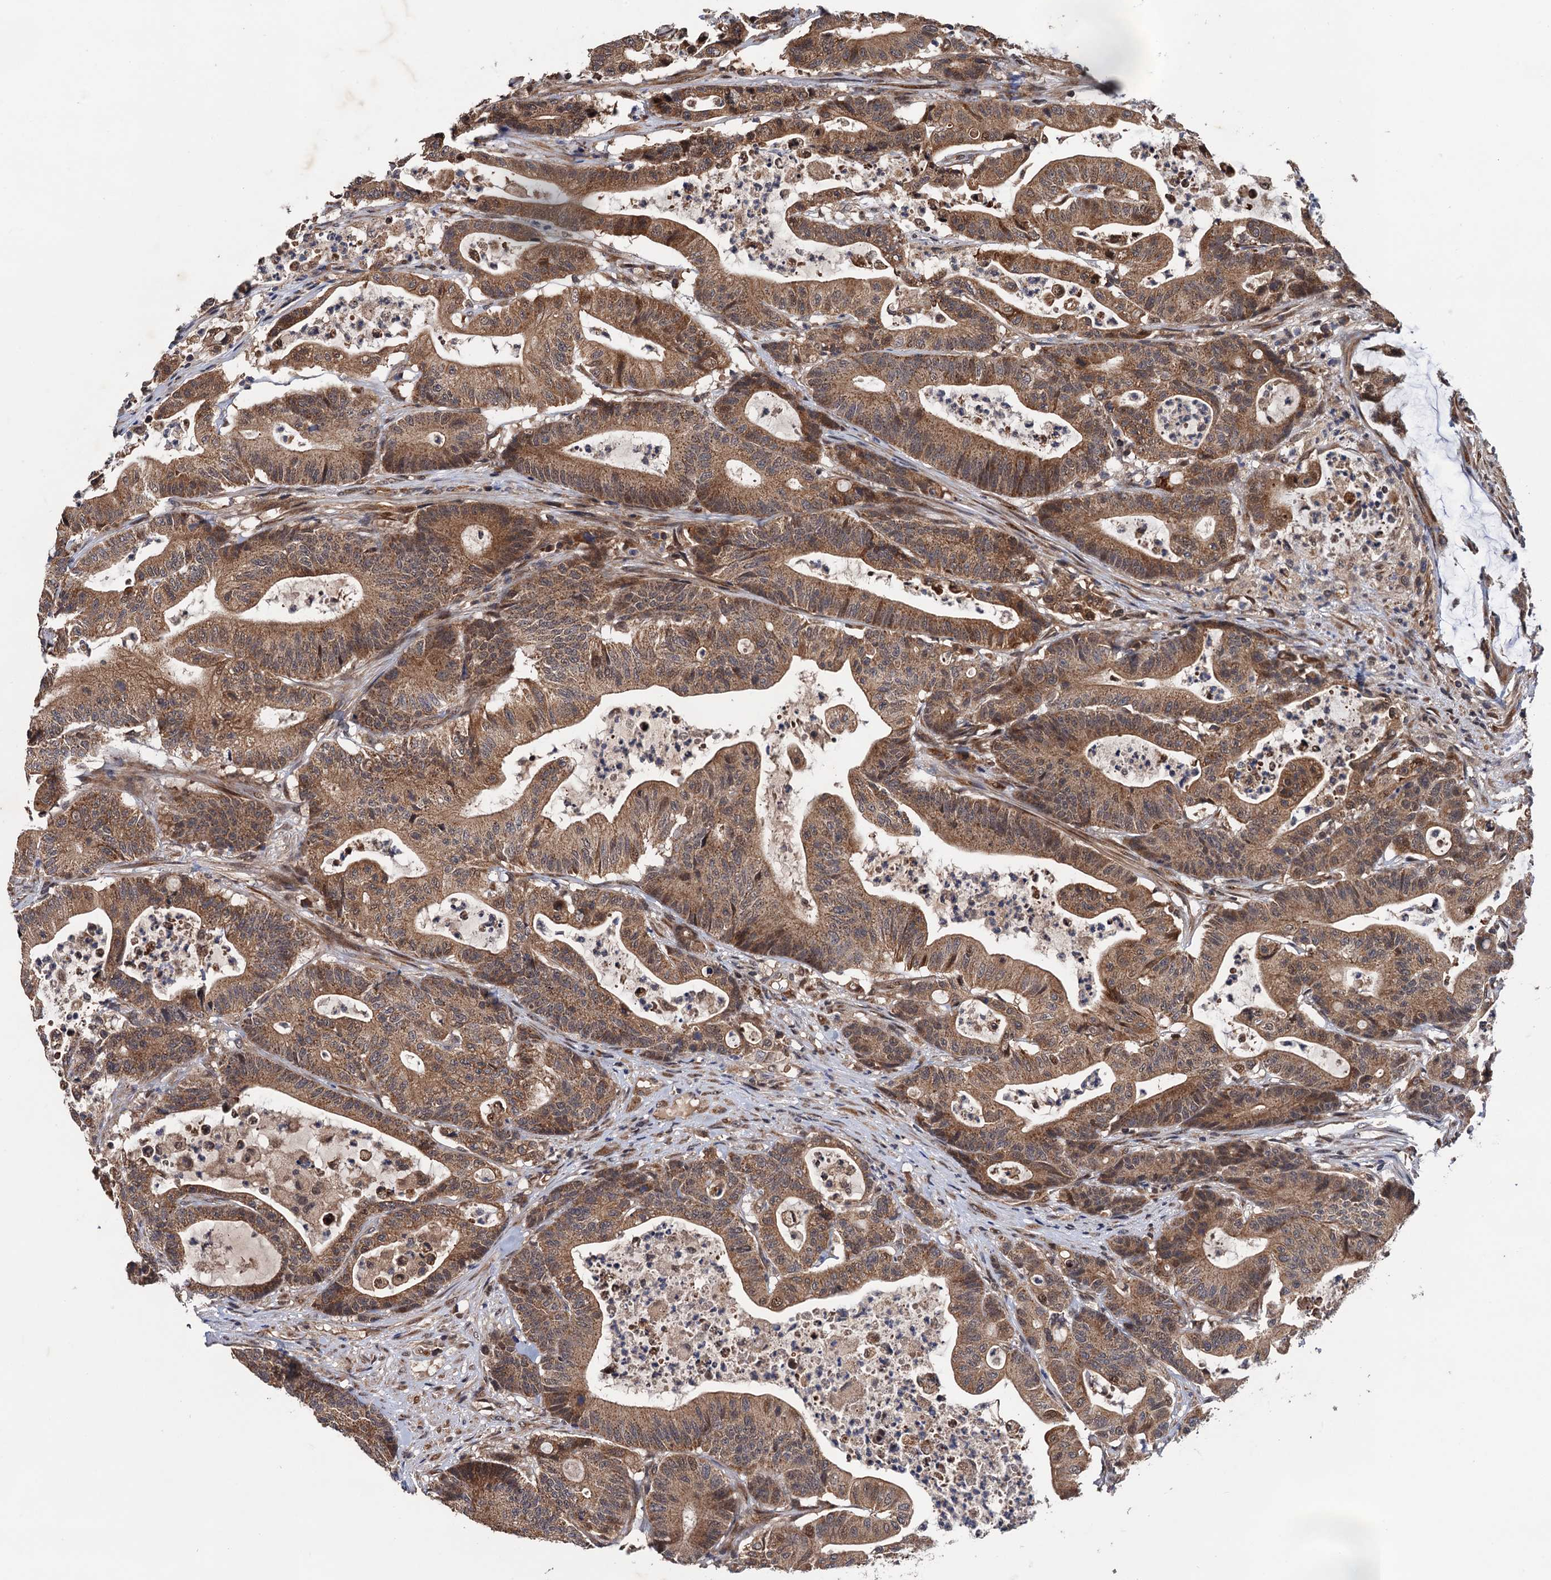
{"staining": {"intensity": "moderate", "quantity": ">75%", "location": "cytoplasmic/membranous"}, "tissue": "colorectal cancer", "cell_type": "Tumor cells", "image_type": "cancer", "snomed": [{"axis": "morphology", "description": "Adenocarcinoma, NOS"}, {"axis": "topography", "description": "Colon"}], "caption": "Protein expression analysis of colorectal adenocarcinoma shows moderate cytoplasmic/membranous expression in about >75% of tumor cells. (DAB IHC with brightfield microscopy, high magnification).", "gene": "NAA16", "patient": {"sex": "female", "age": 84}}